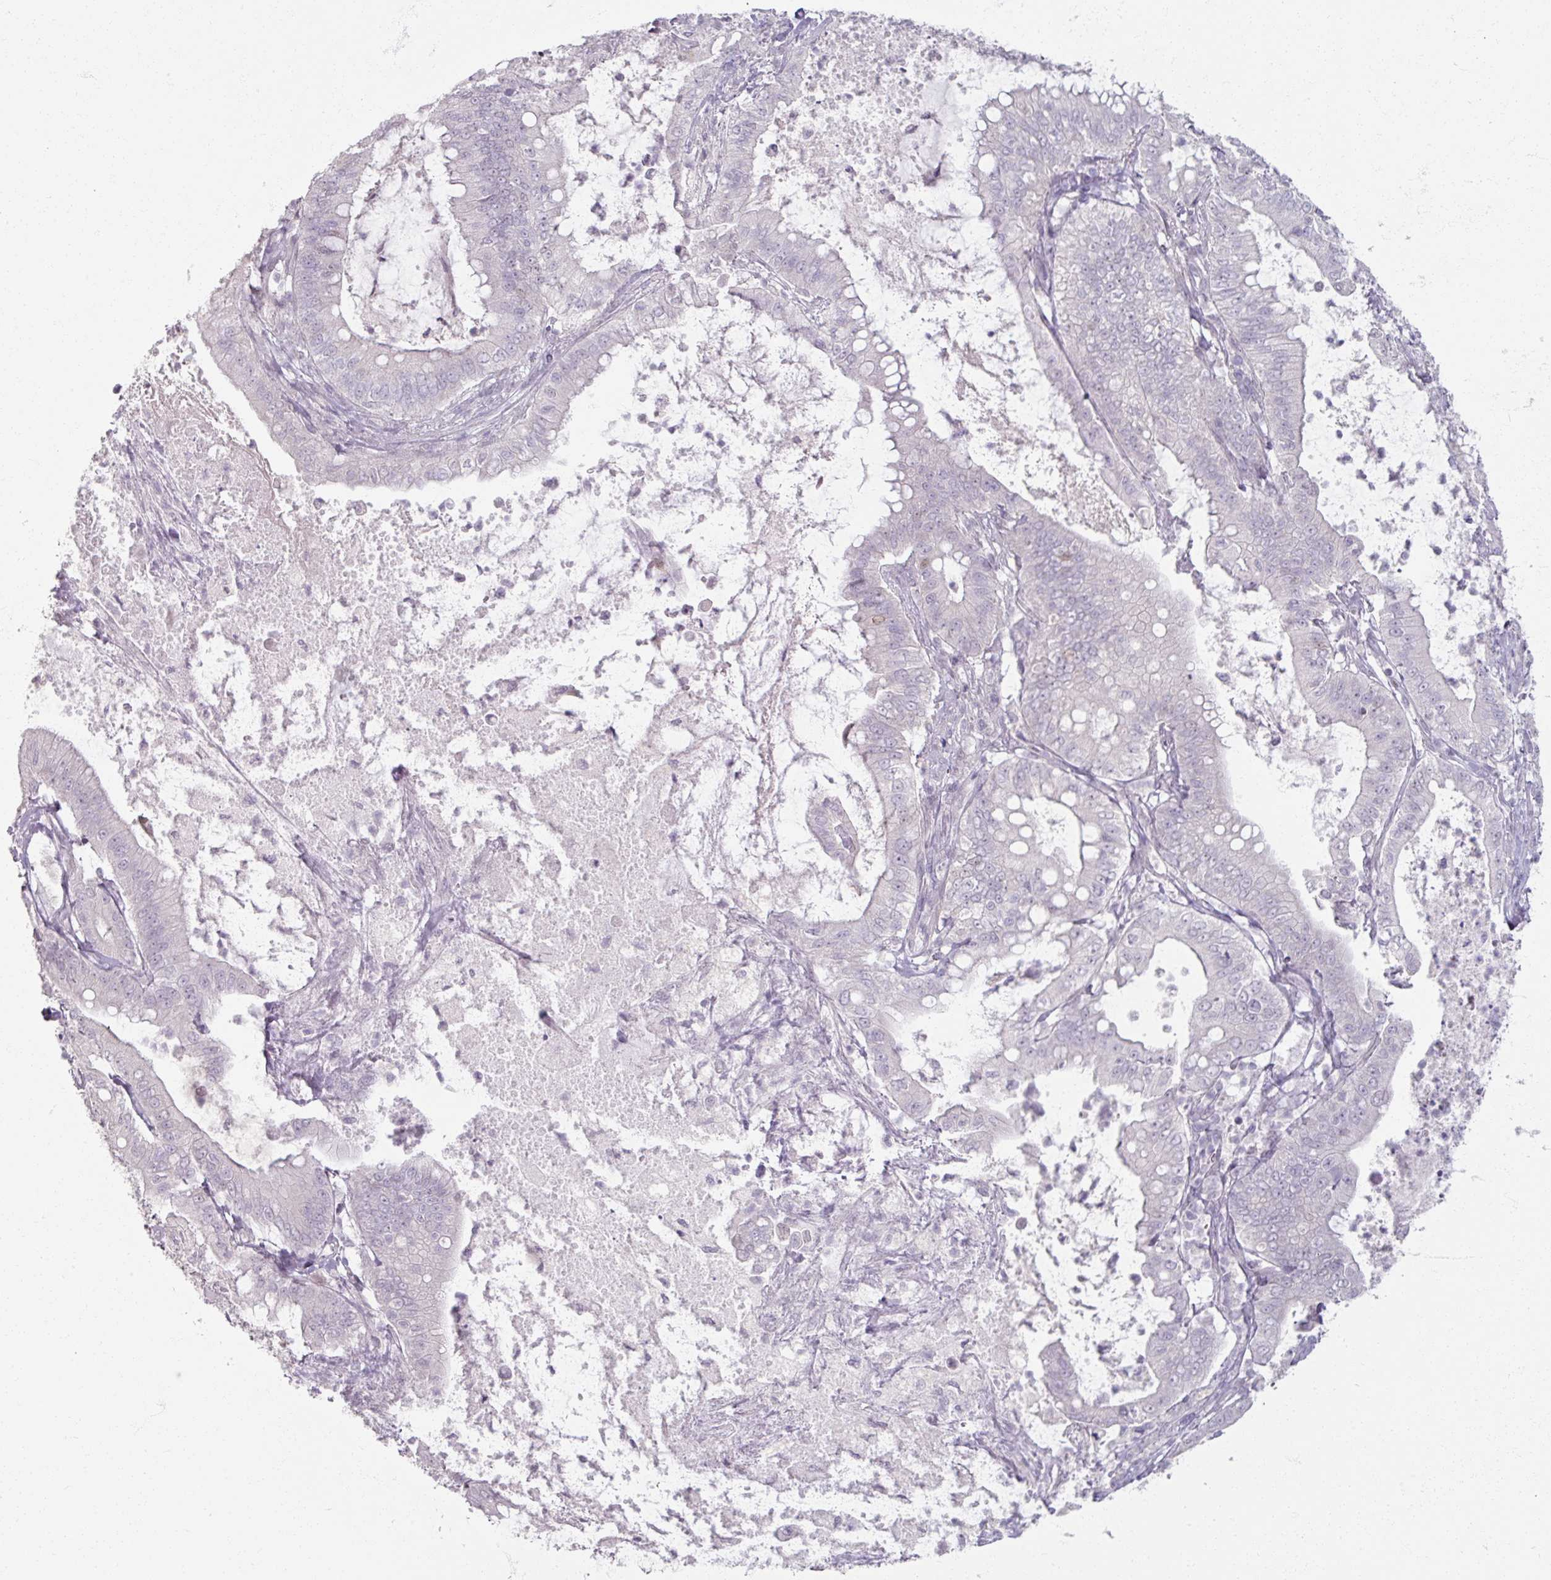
{"staining": {"intensity": "negative", "quantity": "none", "location": "none"}, "tissue": "pancreatic cancer", "cell_type": "Tumor cells", "image_type": "cancer", "snomed": [{"axis": "morphology", "description": "Adenocarcinoma, NOS"}, {"axis": "topography", "description": "Pancreas"}], "caption": "A photomicrograph of human pancreatic adenocarcinoma is negative for staining in tumor cells. (Stains: DAB (3,3'-diaminobenzidine) immunohistochemistry (IHC) with hematoxylin counter stain, Microscopy: brightfield microscopy at high magnification).", "gene": "SOX11", "patient": {"sex": "male", "age": 71}}